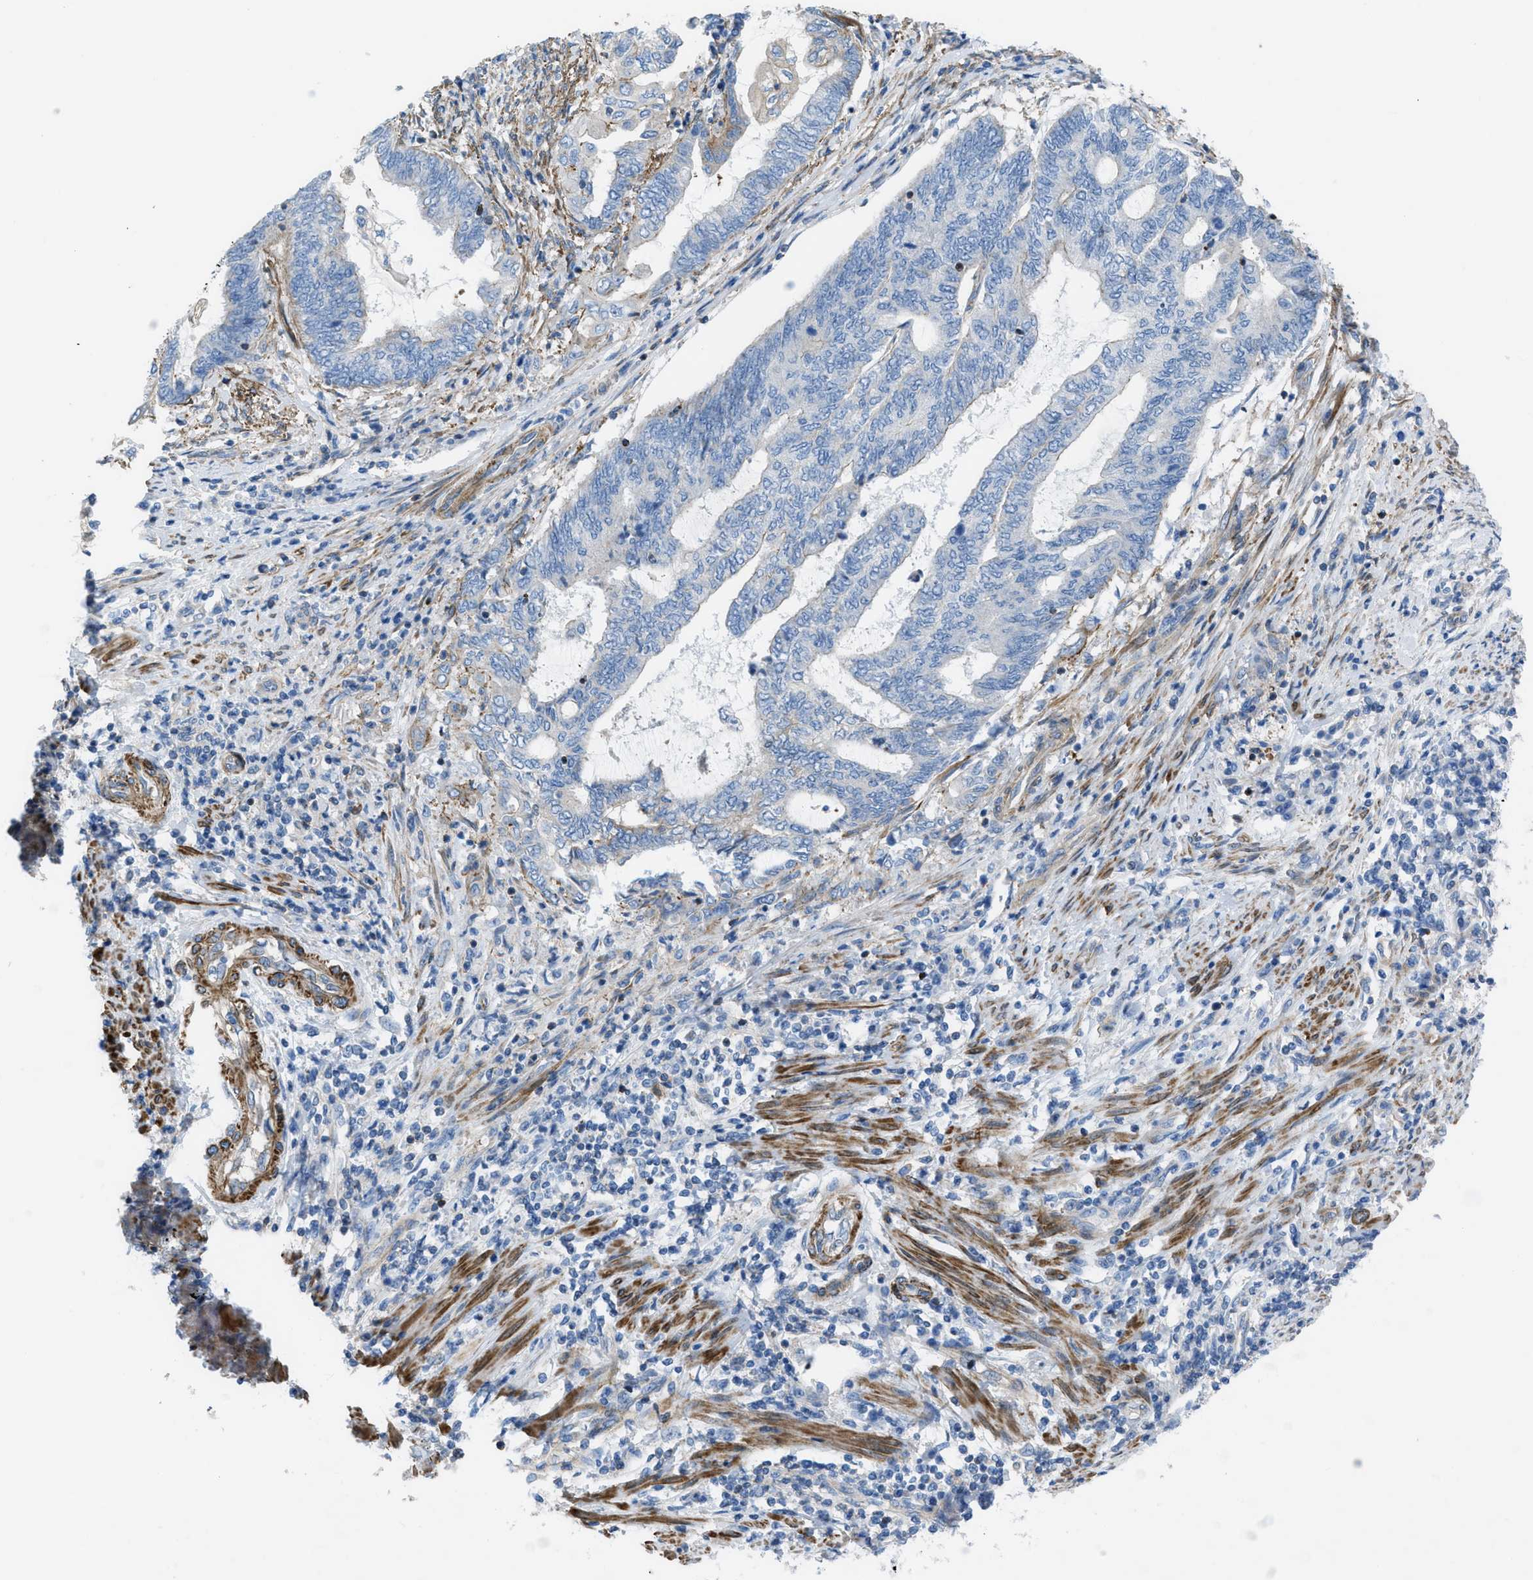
{"staining": {"intensity": "negative", "quantity": "none", "location": "none"}, "tissue": "endometrial cancer", "cell_type": "Tumor cells", "image_type": "cancer", "snomed": [{"axis": "morphology", "description": "Adenocarcinoma, NOS"}, {"axis": "topography", "description": "Uterus"}, {"axis": "topography", "description": "Endometrium"}], "caption": "Histopathology image shows no protein staining in tumor cells of endometrial adenocarcinoma tissue.", "gene": "KCNH7", "patient": {"sex": "female", "age": 70}}